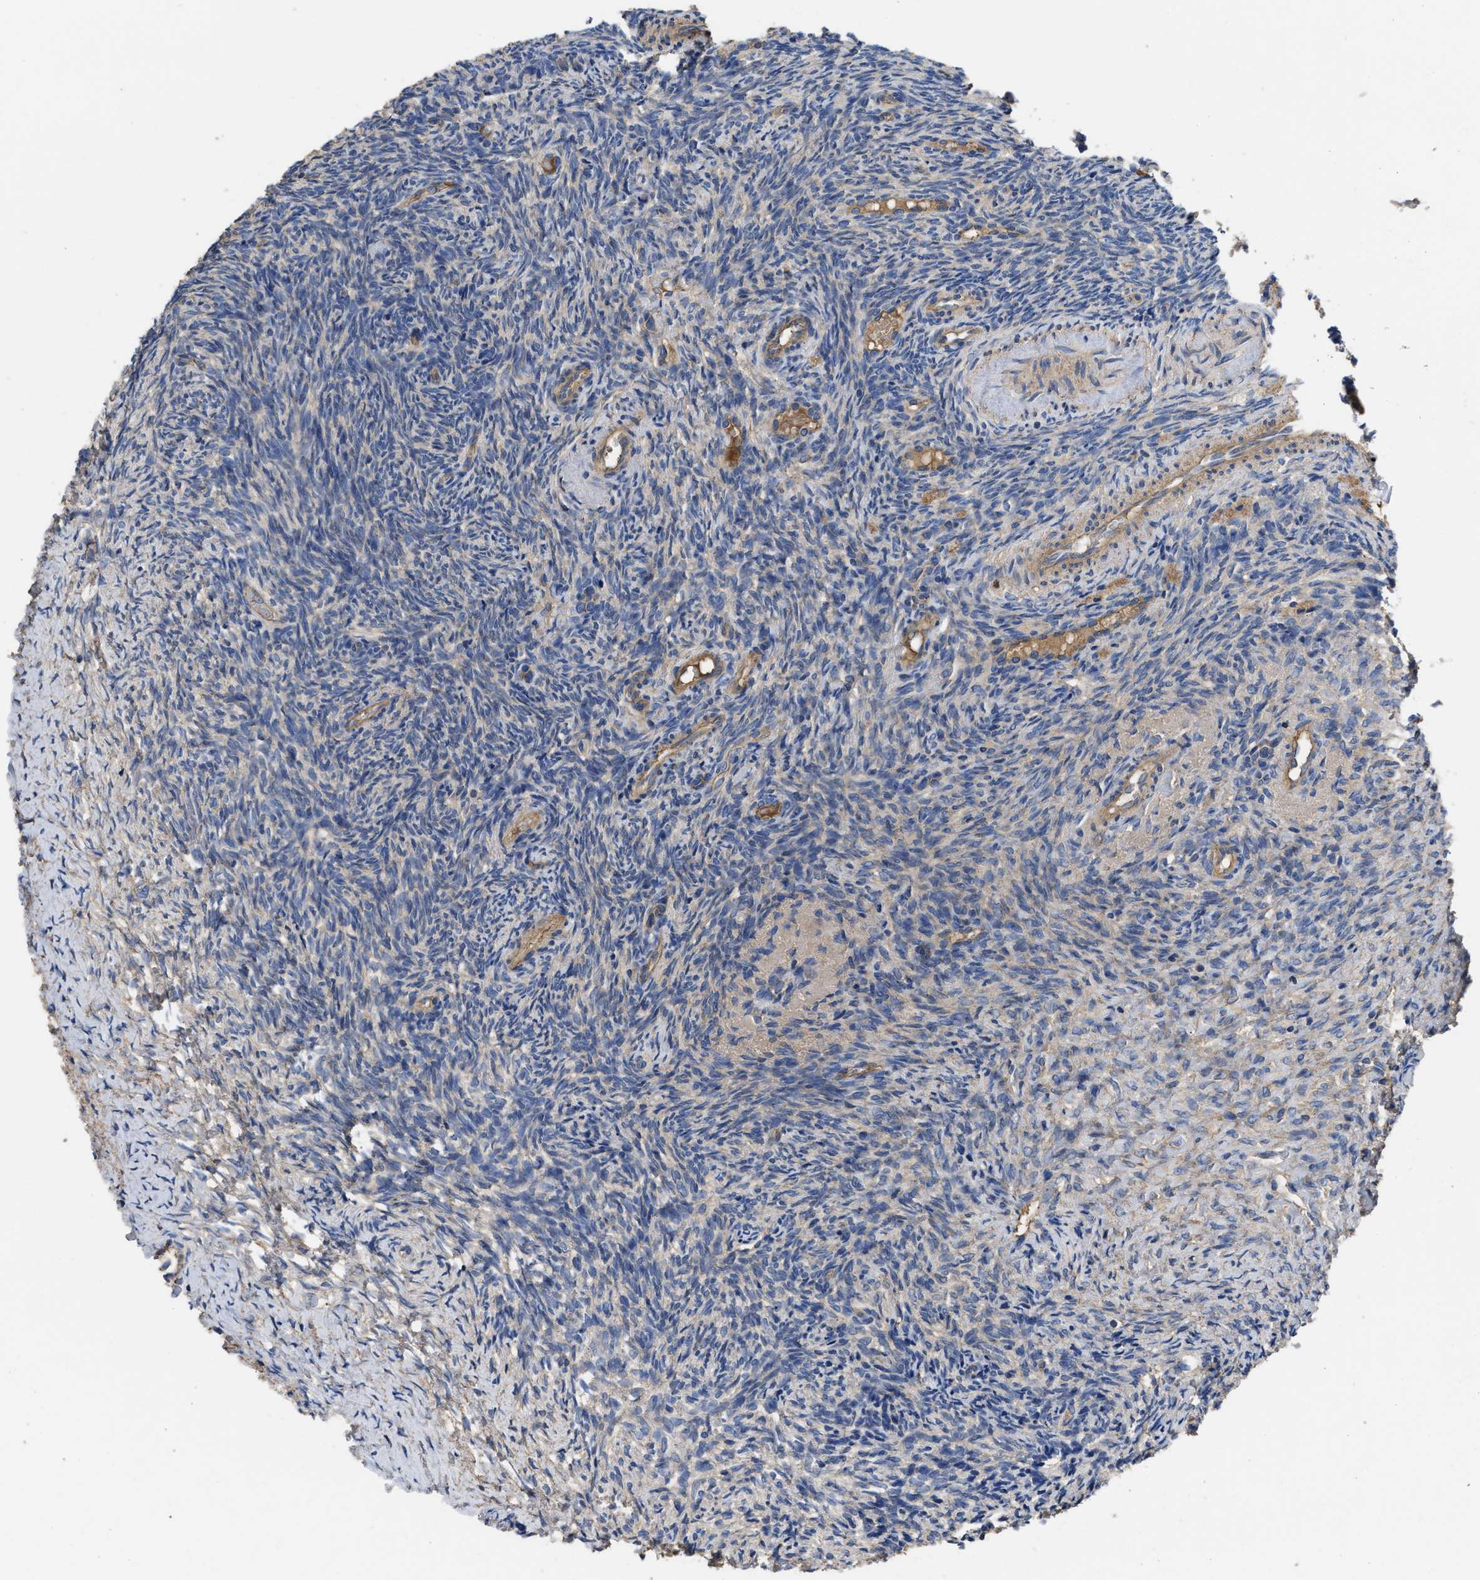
{"staining": {"intensity": "weak", "quantity": ">75%", "location": "cytoplasmic/membranous"}, "tissue": "ovary", "cell_type": "Follicle cells", "image_type": "normal", "snomed": [{"axis": "morphology", "description": "Normal tissue, NOS"}, {"axis": "topography", "description": "Ovary"}], "caption": "IHC (DAB) staining of unremarkable human ovary shows weak cytoplasmic/membranous protein positivity in approximately >75% of follicle cells. The staining was performed using DAB, with brown indicating positive protein expression. Nuclei are stained blue with hematoxylin.", "gene": "USP4", "patient": {"sex": "female", "age": 41}}